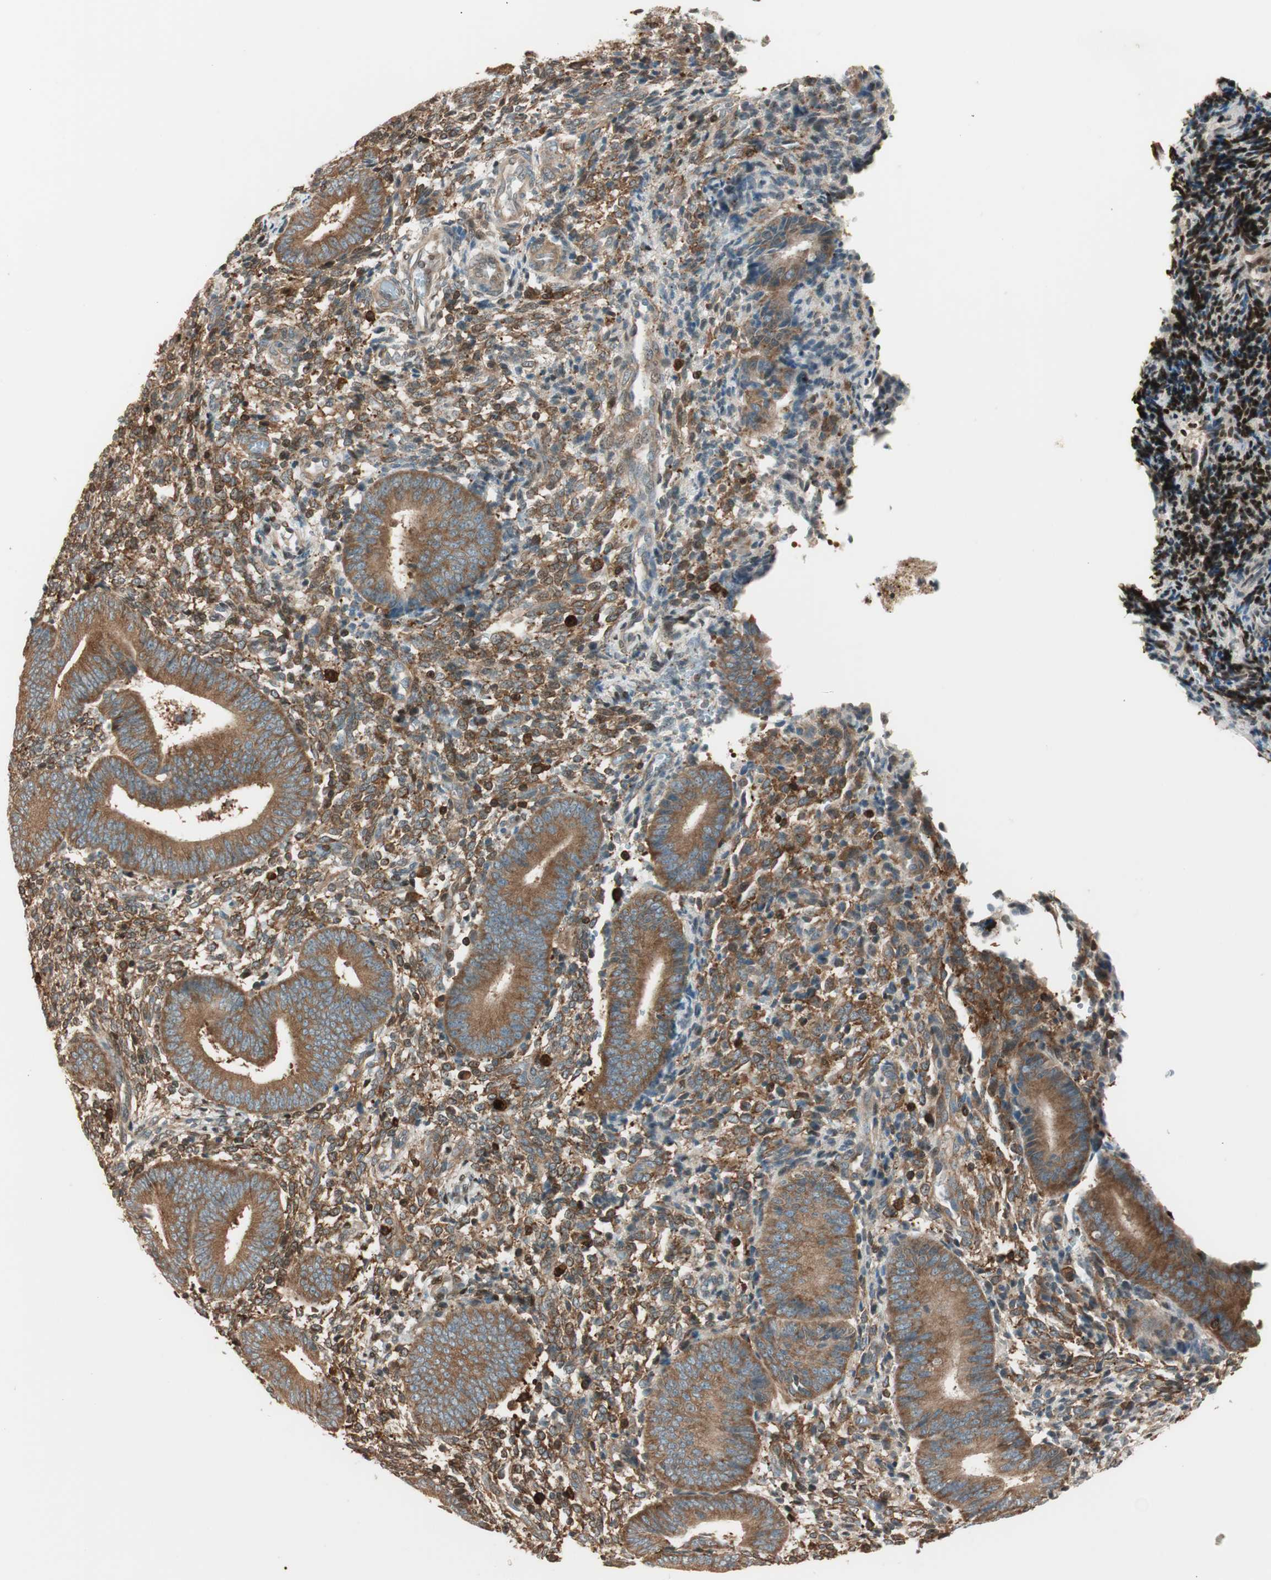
{"staining": {"intensity": "strong", "quantity": ">75%", "location": "cytoplasmic/membranous,nuclear"}, "tissue": "endometrium", "cell_type": "Cells in endometrial stroma", "image_type": "normal", "snomed": [{"axis": "morphology", "description": "Normal tissue, NOS"}, {"axis": "topography", "description": "Uterus"}, {"axis": "topography", "description": "Endometrium"}], "caption": "IHC (DAB (3,3'-diaminobenzidine)) staining of unremarkable human endometrium shows strong cytoplasmic/membranous,nuclear protein expression in approximately >75% of cells in endometrial stroma.", "gene": "BIN1", "patient": {"sex": "female", "age": 33}}